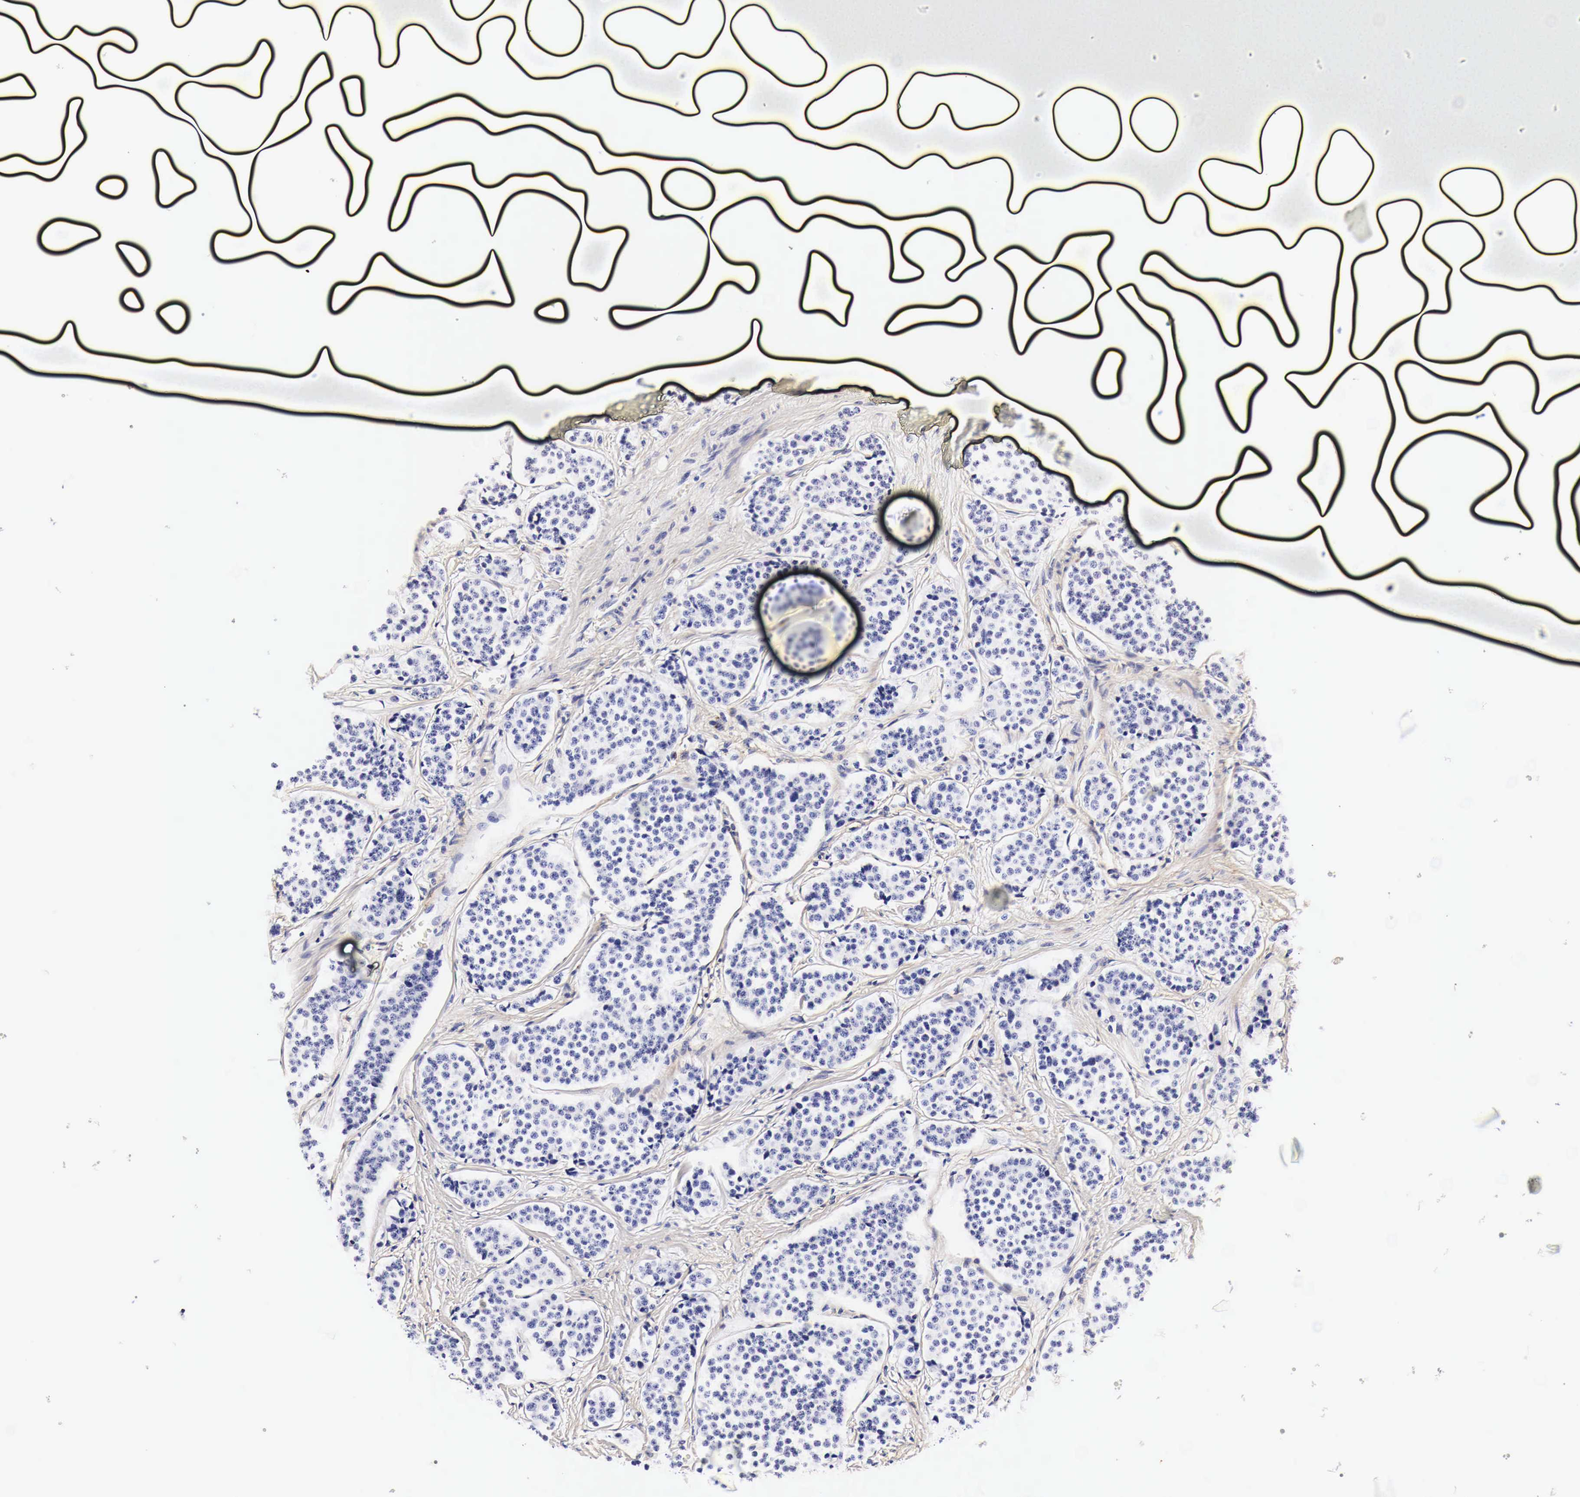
{"staining": {"intensity": "negative", "quantity": "none", "location": "none"}, "tissue": "carcinoid", "cell_type": "Tumor cells", "image_type": "cancer", "snomed": [{"axis": "morphology", "description": "Carcinoid, malignant, NOS"}, {"axis": "topography", "description": "Small intestine"}], "caption": "Photomicrograph shows no significant protein positivity in tumor cells of carcinoid (malignant).", "gene": "EGFR", "patient": {"sex": "male", "age": 60}}